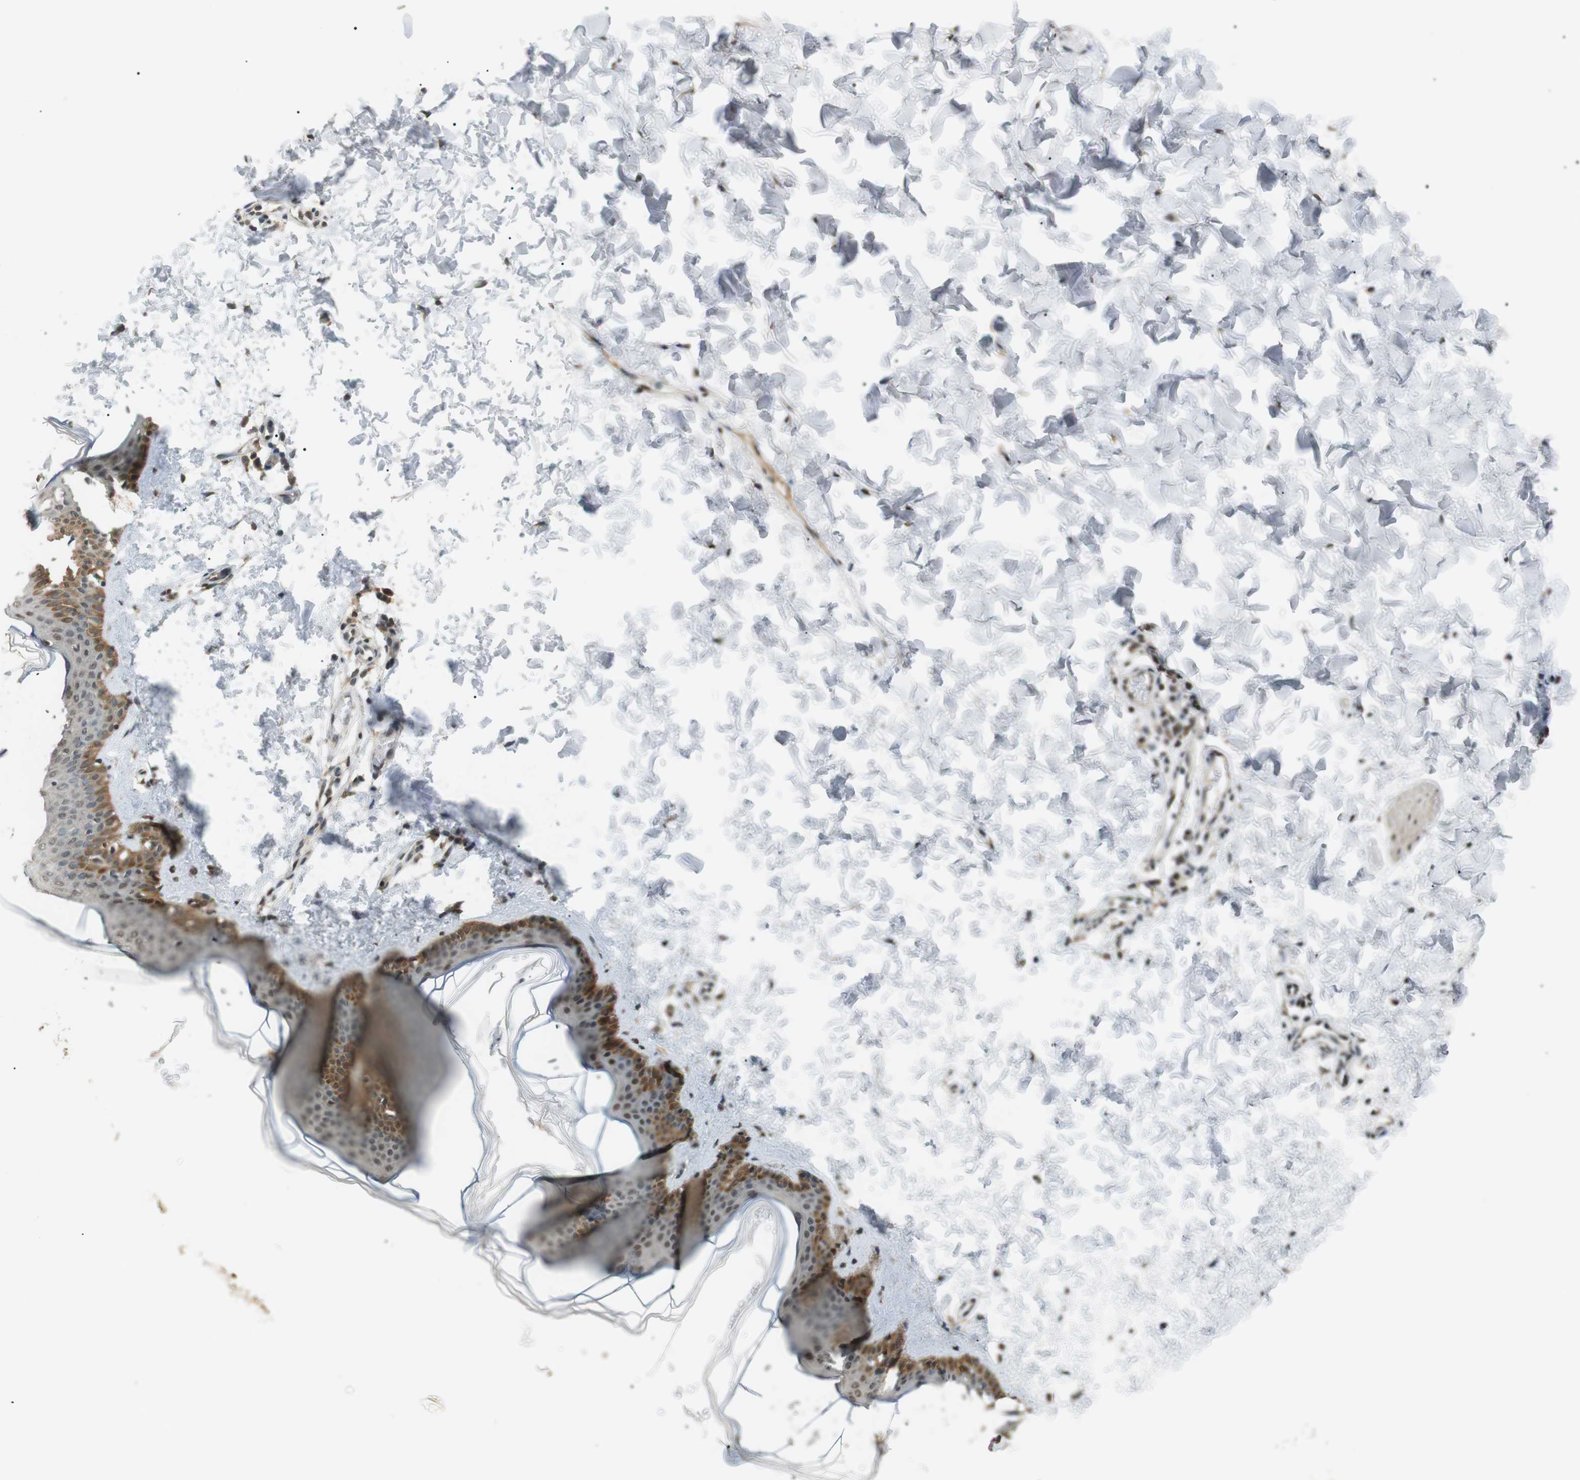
{"staining": {"intensity": "moderate", "quantity": ">75%", "location": "cytoplasmic/membranous,nuclear"}, "tissue": "skin", "cell_type": "Fibroblasts", "image_type": "normal", "snomed": [{"axis": "morphology", "description": "Normal tissue, NOS"}, {"axis": "topography", "description": "Skin"}], "caption": "Protein analysis of normal skin exhibits moderate cytoplasmic/membranous,nuclear staining in approximately >75% of fibroblasts.", "gene": "ORAI3", "patient": {"sex": "female", "age": 41}}